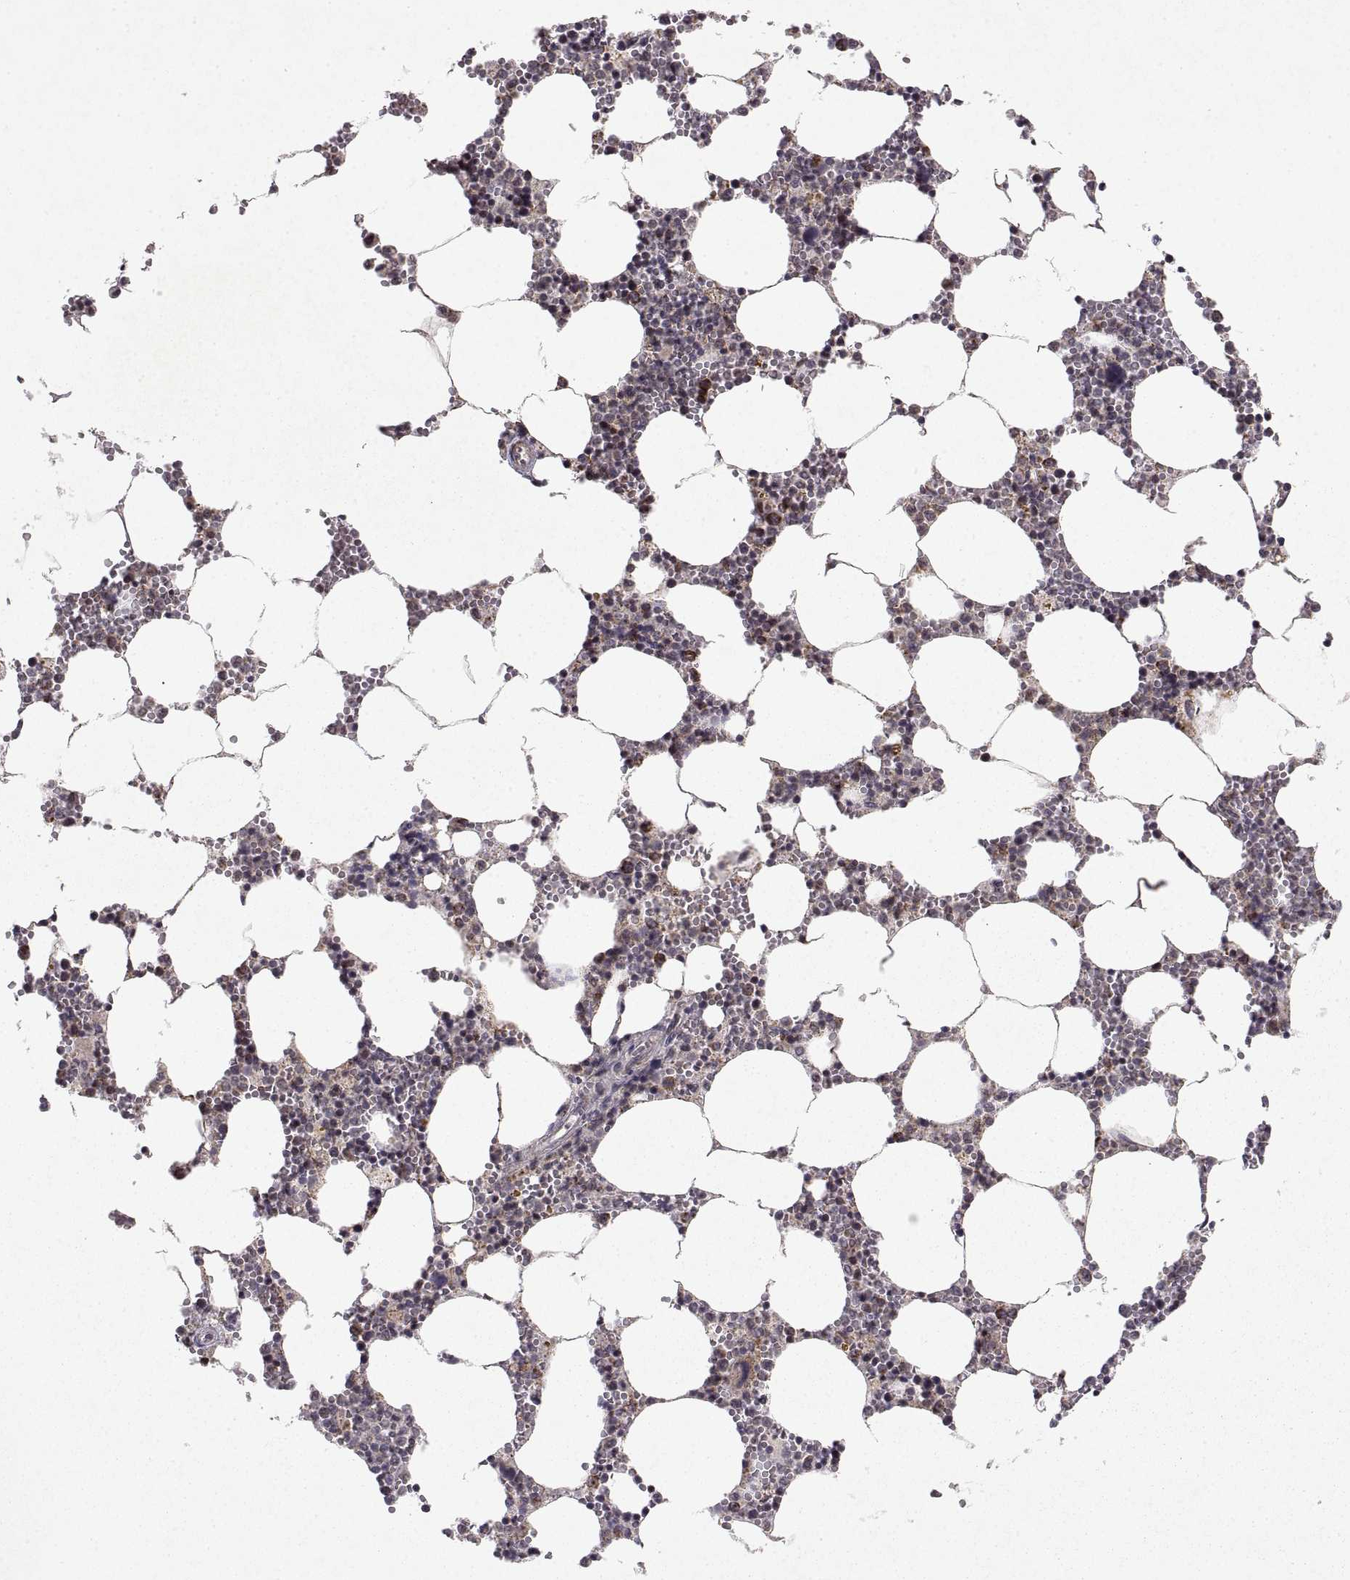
{"staining": {"intensity": "strong", "quantity": "<25%", "location": "cytoplasmic/membranous"}, "tissue": "bone marrow", "cell_type": "Hematopoietic cells", "image_type": "normal", "snomed": [{"axis": "morphology", "description": "Normal tissue, NOS"}, {"axis": "topography", "description": "Bone marrow"}], "caption": "About <25% of hematopoietic cells in benign bone marrow reveal strong cytoplasmic/membranous protein positivity as visualized by brown immunohistochemical staining.", "gene": "MANBAL", "patient": {"sex": "female", "age": 64}}